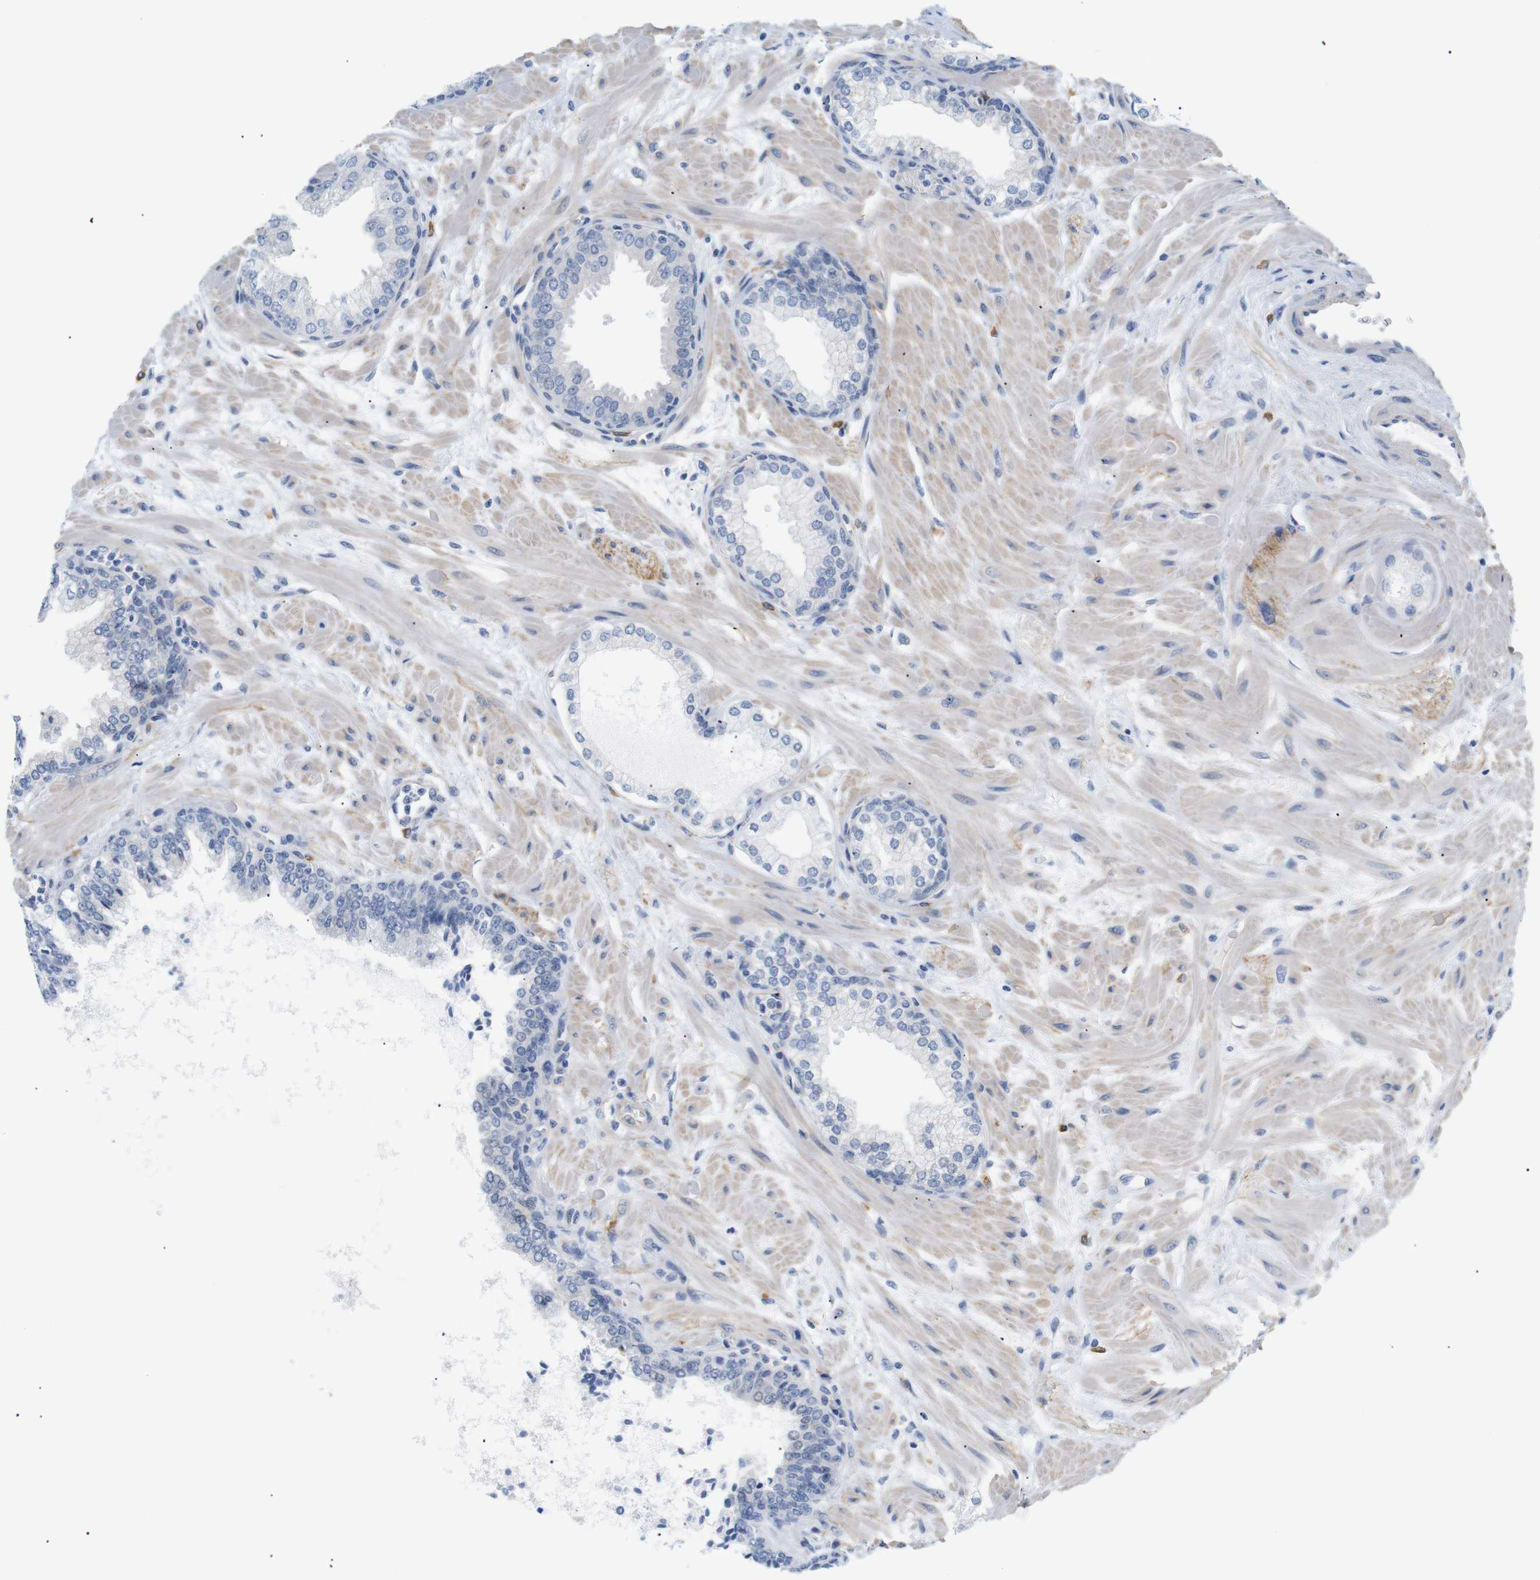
{"staining": {"intensity": "negative", "quantity": "none", "location": "none"}, "tissue": "prostate", "cell_type": "Glandular cells", "image_type": "normal", "snomed": [{"axis": "morphology", "description": "Normal tissue, NOS"}, {"axis": "morphology", "description": "Urothelial carcinoma, Low grade"}, {"axis": "topography", "description": "Urinary bladder"}, {"axis": "topography", "description": "Prostate"}], "caption": "IHC of benign human prostate displays no expression in glandular cells.", "gene": "STMN3", "patient": {"sex": "male", "age": 60}}